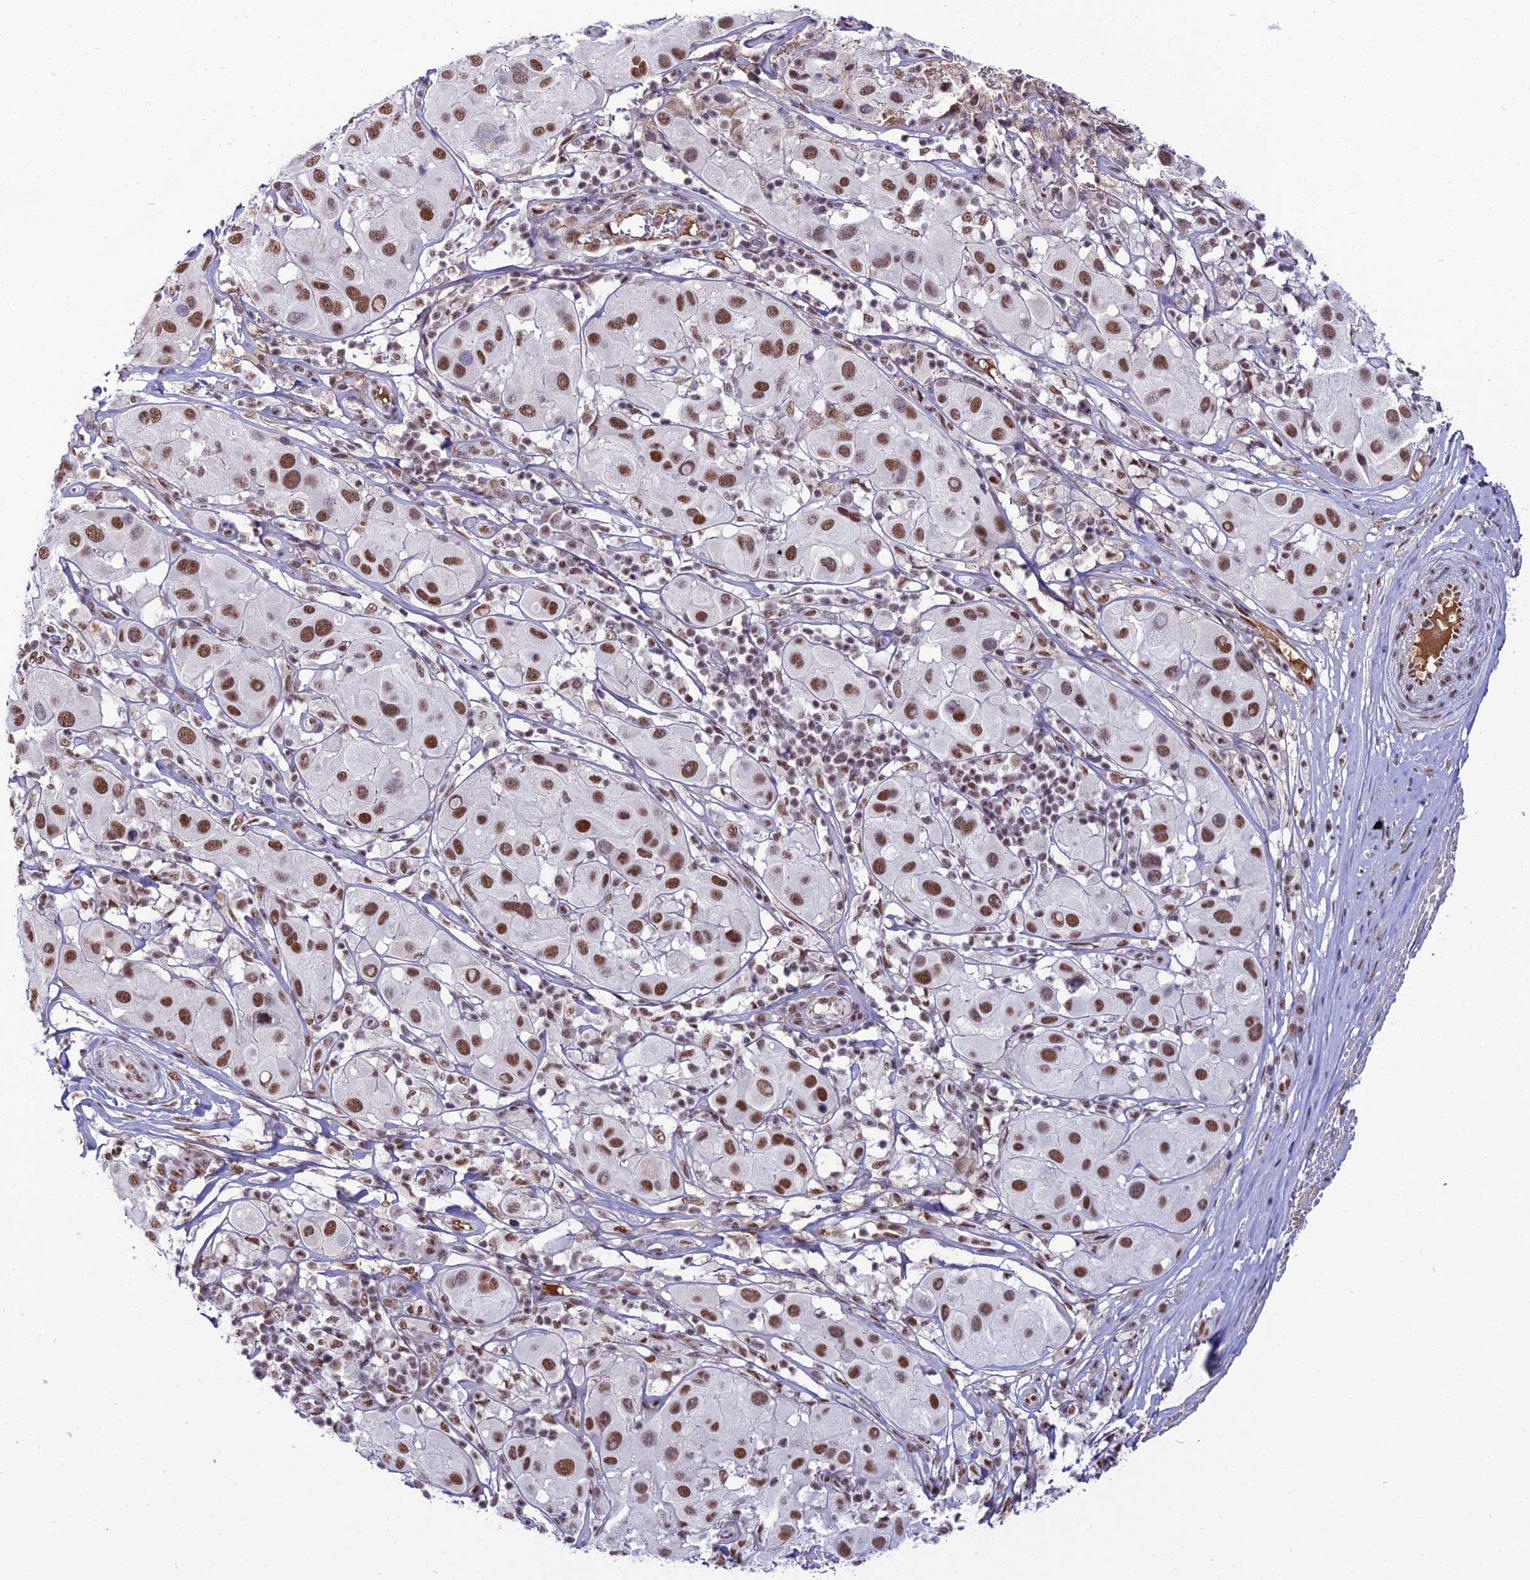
{"staining": {"intensity": "moderate", "quantity": ">75%", "location": "nuclear"}, "tissue": "melanoma", "cell_type": "Tumor cells", "image_type": "cancer", "snomed": [{"axis": "morphology", "description": "Malignant melanoma, Metastatic site"}, {"axis": "topography", "description": "Skin"}], "caption": "A photomicrograph showing moderate nuclear expression in approximately >75% of tumor cells in malignant melanoma (metastatic site), as visualized by brown immunohistochemical staining.", "gene": "RBM12", "patient": {"sex": "male", "age": 41}}